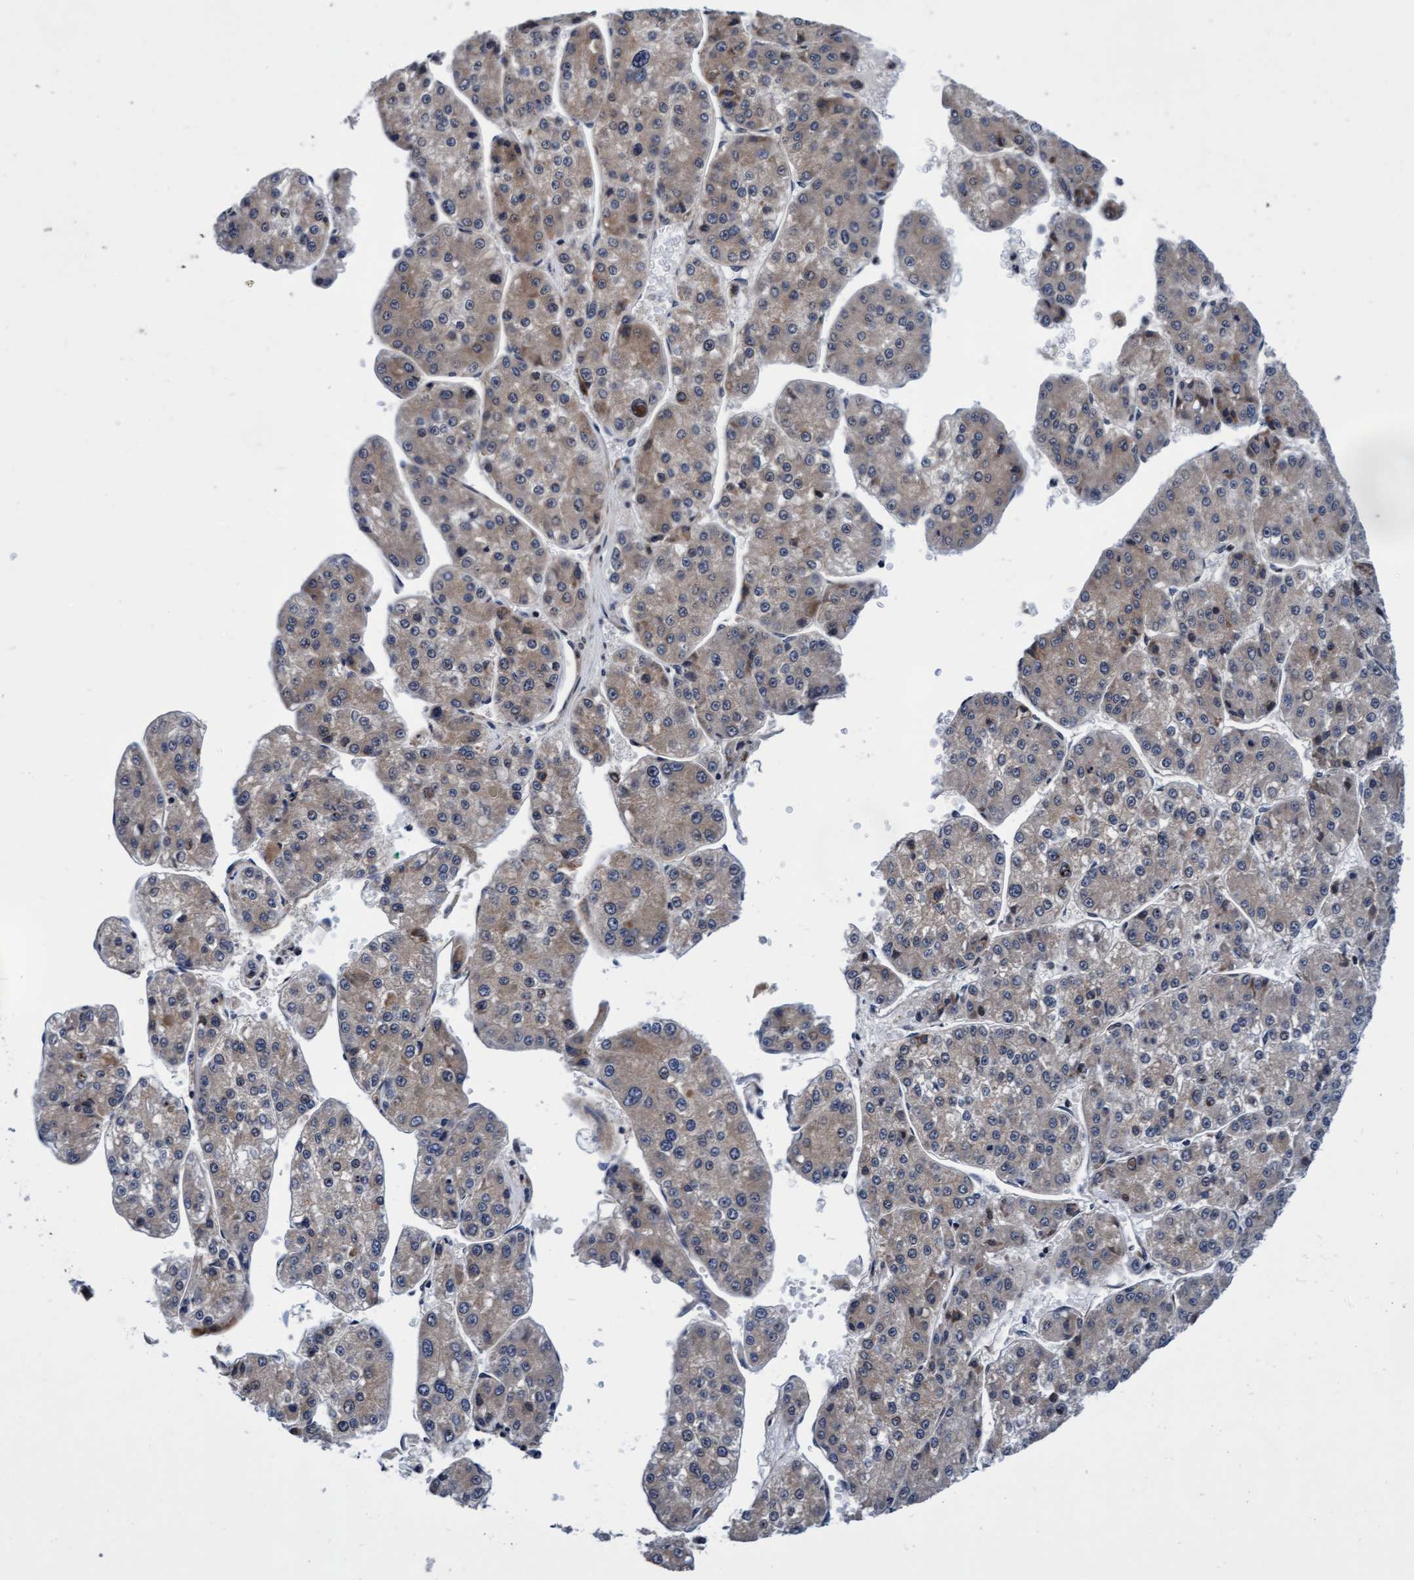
{"staining": {"intensity": "weak", "quantity": "25%-75%", "location": "cytoplasmic/membranous"}, "tissue": "liver cancer", "cell_type": "Tumor cells", "image_type": "cancer", "snomed": [{"axis": "morphology", "description": "Carcinoma, Hepatocellular, NOS"}, {"axis": "topography", "description": "Liver"}], "caption": "A photomicrograph showing weak cytoplasmic/membranous expression in approximately 25%-75% of tumor cells in hepatocellular carcinoma (liver), as visualized by brown immunohistochemical staining.", "gene": "EFCAB13", "patient": {"sex": "female", "age": 73}}